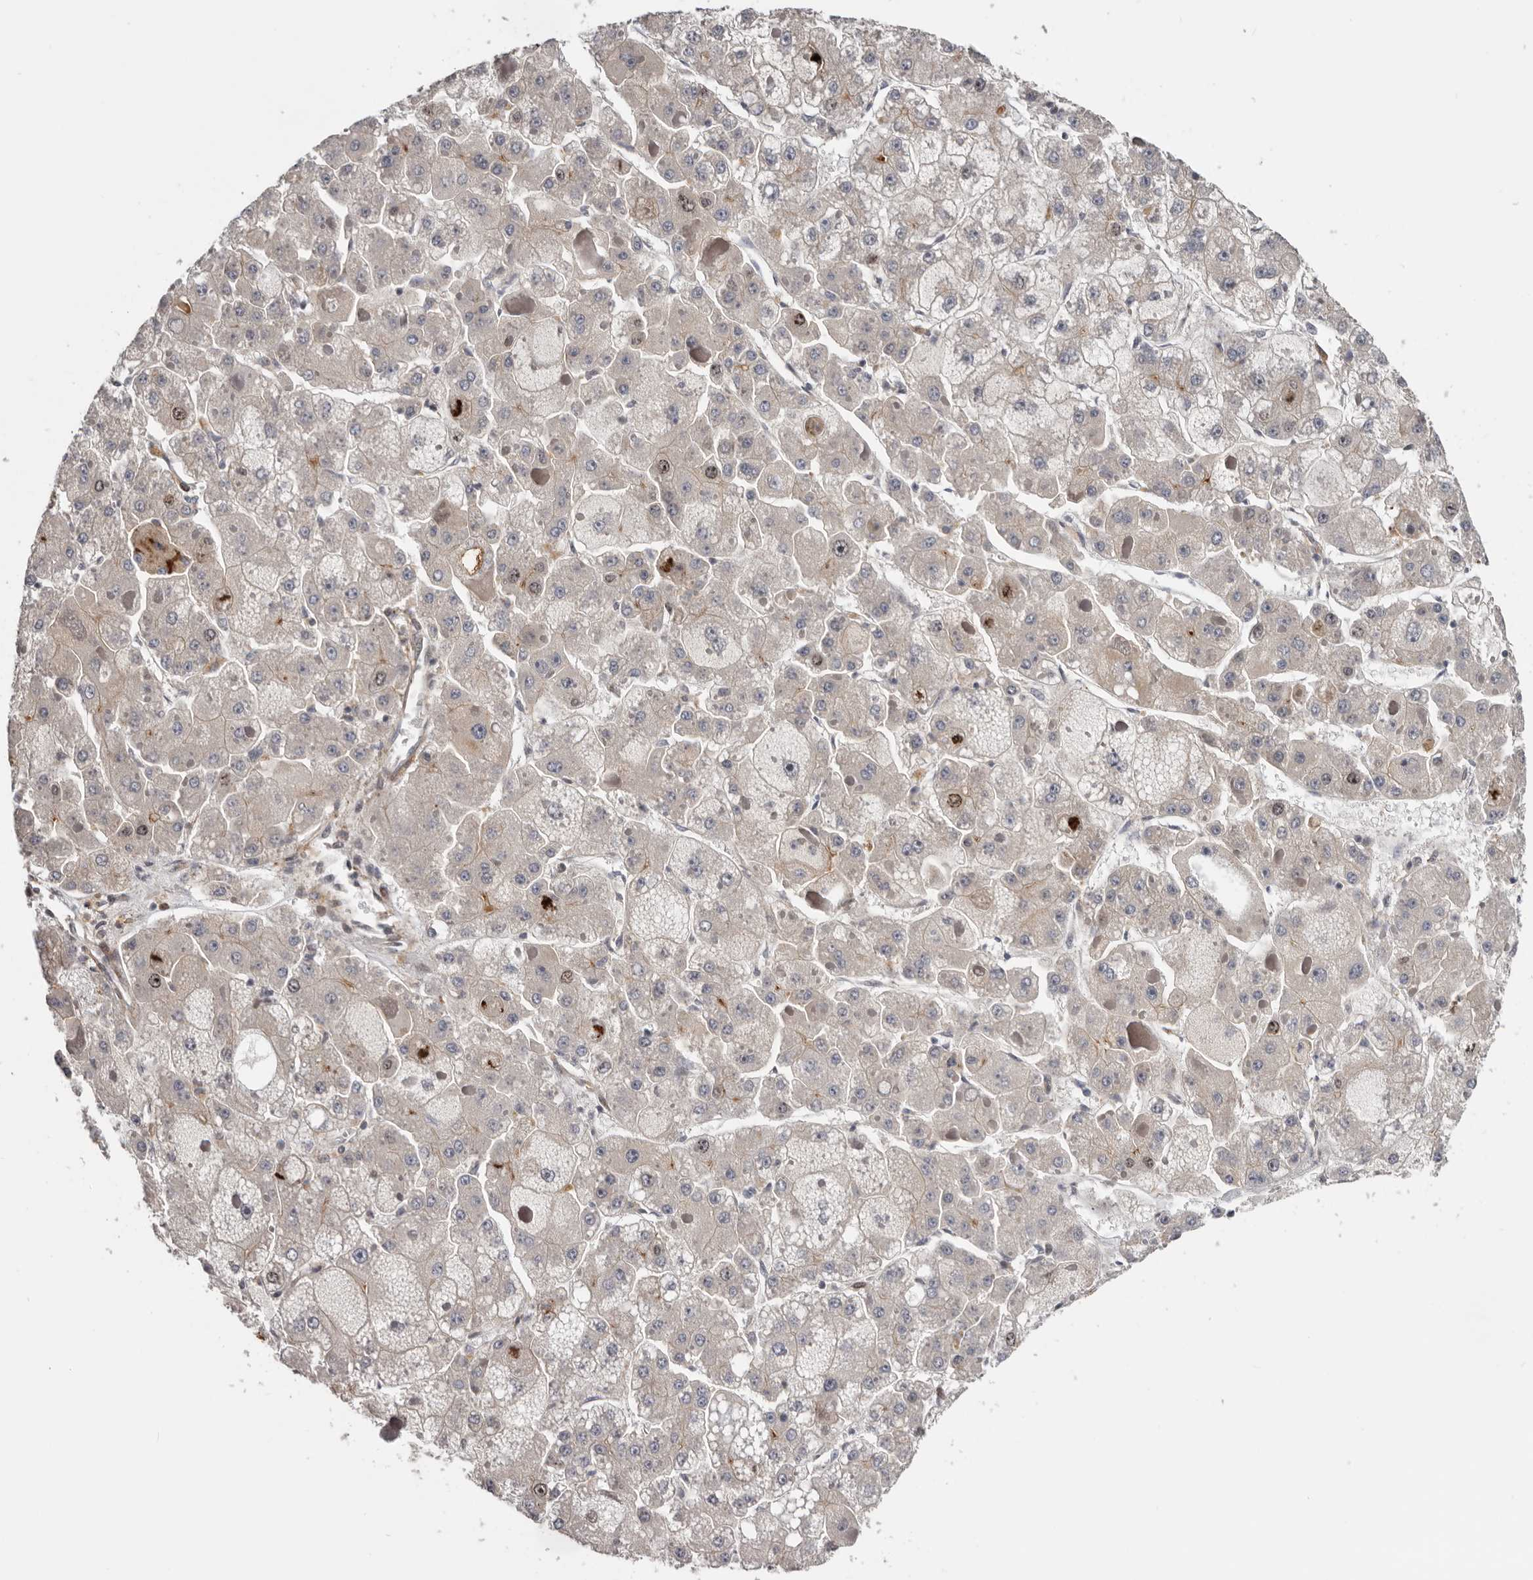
{"staining": {"intensity": "moderate", "quantity": "<25%", "location": "cytoplasmic/membranous,nuclear"}, "tissue": "liver cancer", "cell_type": "Tumor cells", "image_type": "cancer", "snomed": [{"axis": "morphology", "description": "Carcinoma, Hepatocellular, NOS"}, {"axis": "topography", "description": "Liver"}], "caption": "Human liver cancer stained for a protein (brown) shows moderate cytoplasmic/membranous and nuclear positive staining in approximately <25% of tumor cells.", "gene": "CDCA8", "patient": {"sex": "female", "age": 73}}